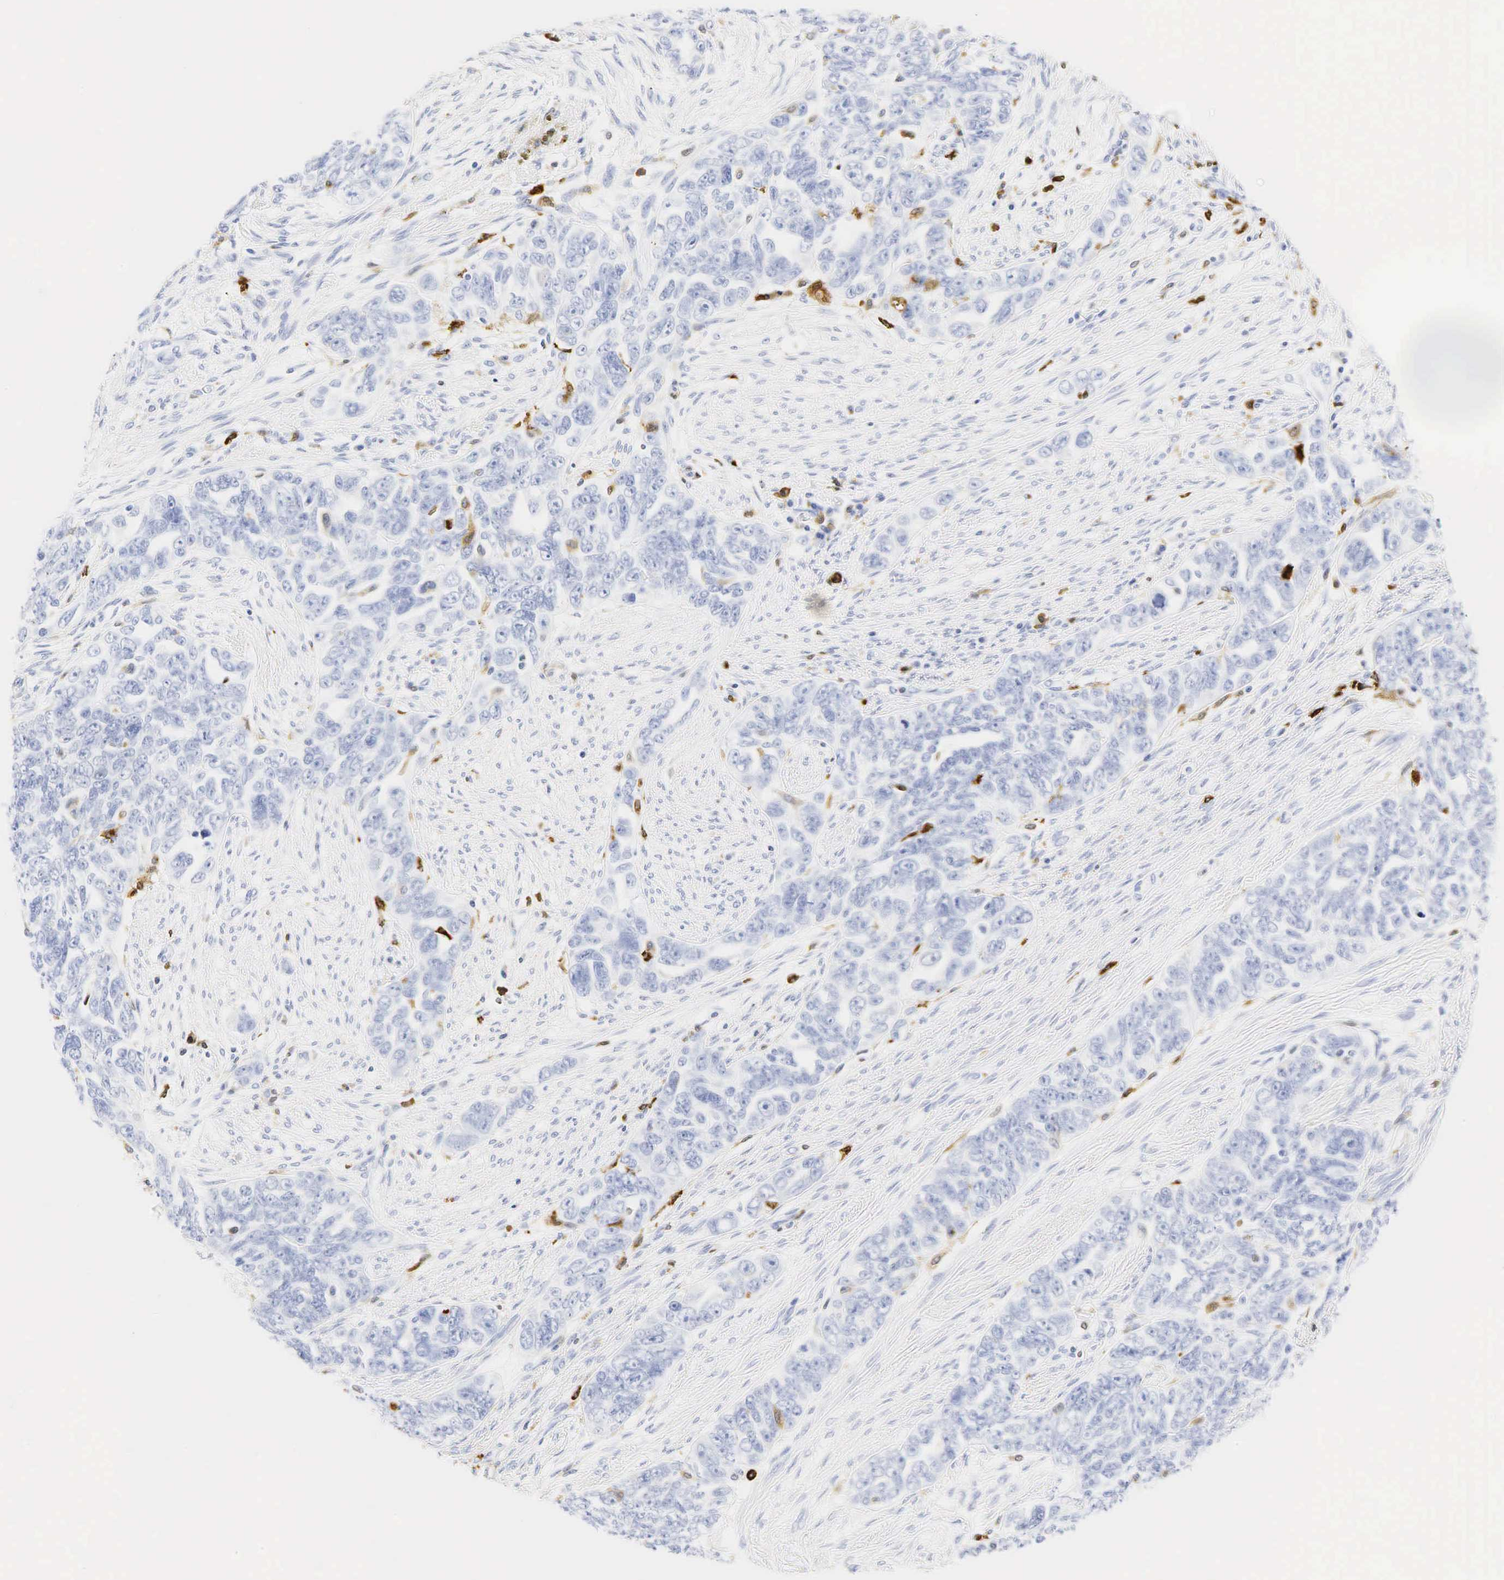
{"staining": {"intensity": "negative", "quantity": "none", "location": "none"}, "tissue": "ovarian cancer", "cell_type": "Tumor cells", "image_type": "cancer", "snomed": [{"axis": "morphology", "description": "Cystadenocarcinoma, serous, NOS"}, {"axis": "topography", "description": "Ovary"}], "caption": "Immunohistochemical staining of ovarian cancer (serous cystadenocarcinoma) exhibits no significant positivity in tumor cells.", "gene": "LYZ", "patient": {"sex": "female", "age": 63}}